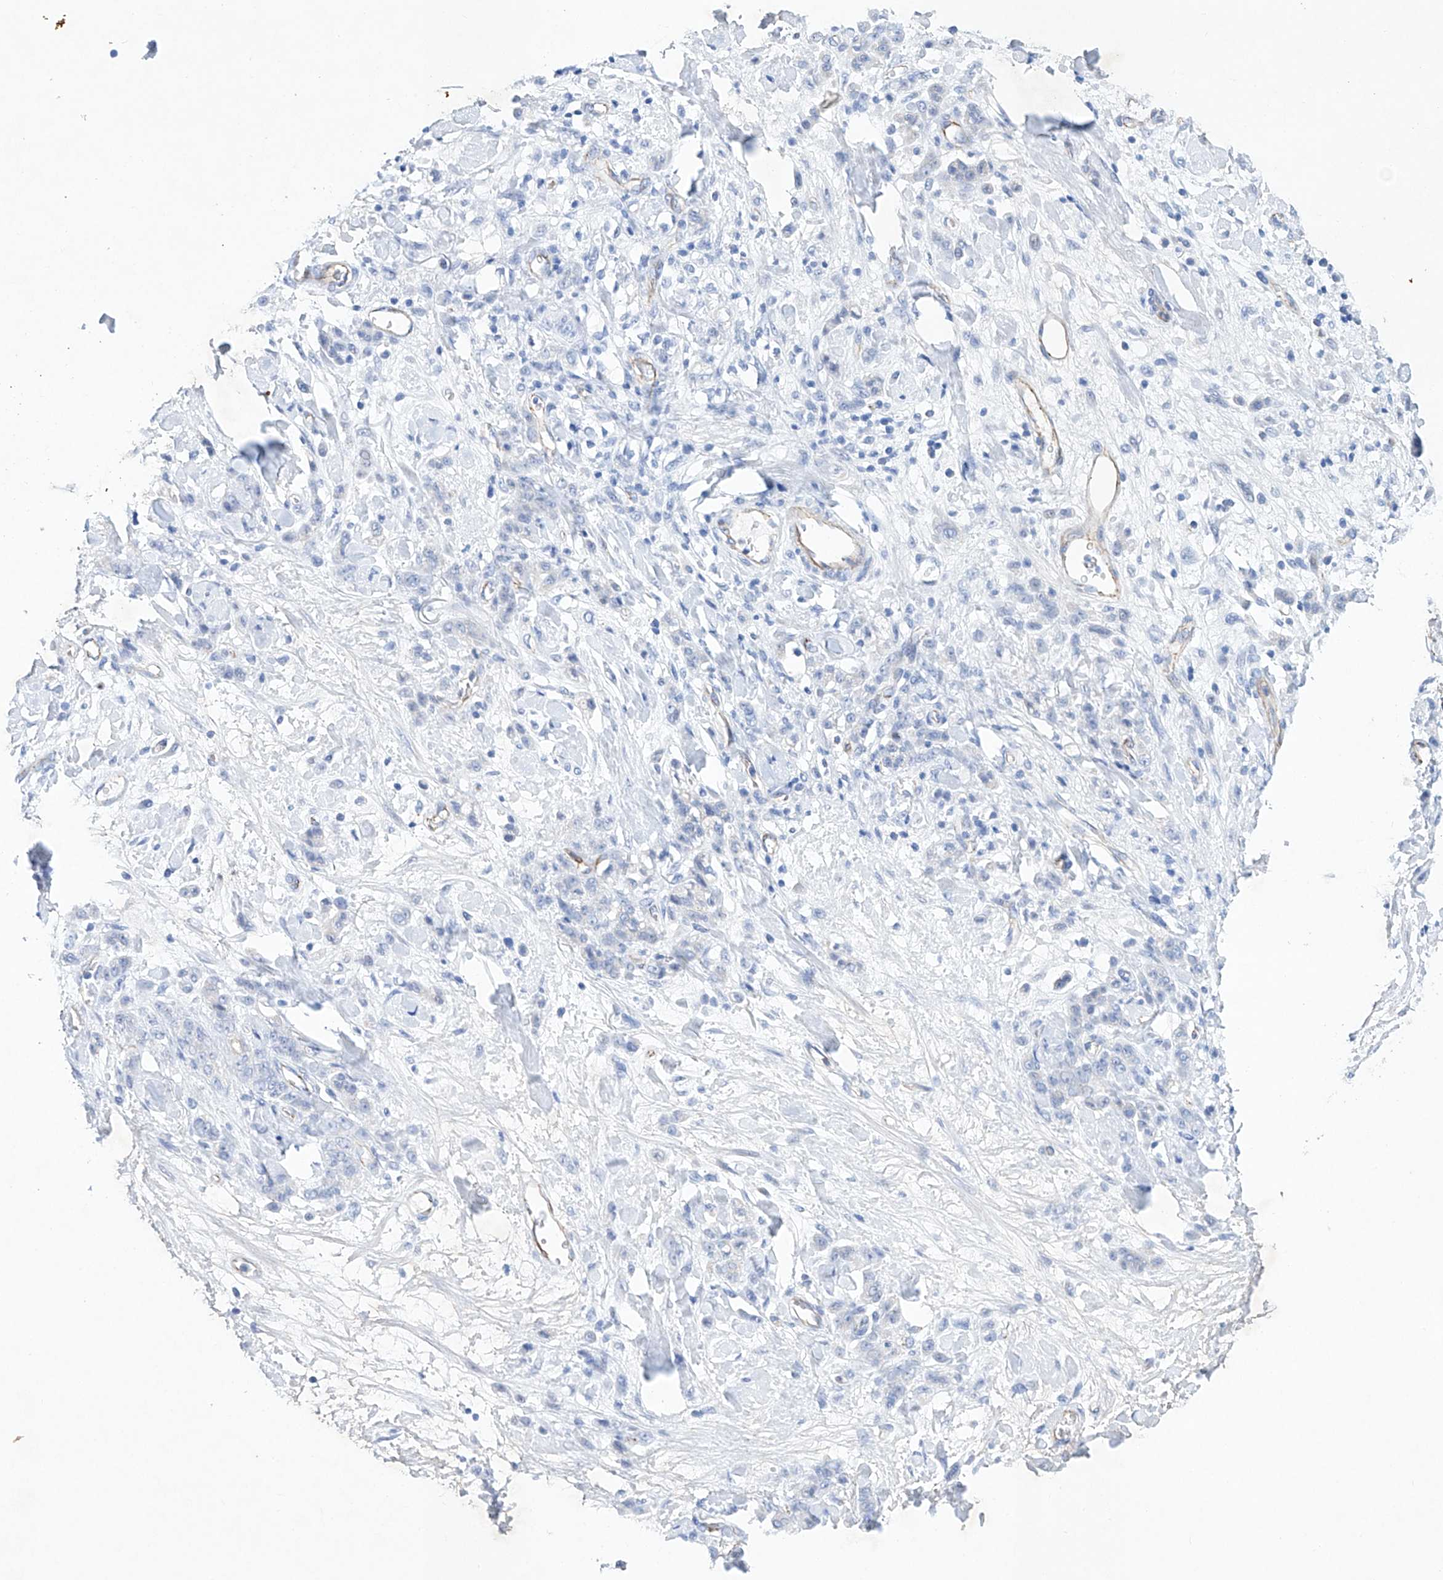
{"staining": {"intensity": "negative", "quantity": "none", "location": "none"}, "tissue": "stomach cancer", "cell_type": "Tumor cells", "image_type": "cancer", "snomed": [{"axis": "morphology", "description": "Normal tissue, NOS"}, {"axis": "morphology", "description": "Adenocarcinoma, NOS"}, {"axis": "topography", "description": "Stomach"}], "caption": "High power microscopy image of an immunohistochemistry image of stomach adenocarcinoma, revealing no significant positivity in tumor cells. (Brightfield microscopy of DAB immunohistochemistry (IHC) at high magnification).", "gene": "ETV7", "patient": {"sex": "male", "age": 82}}